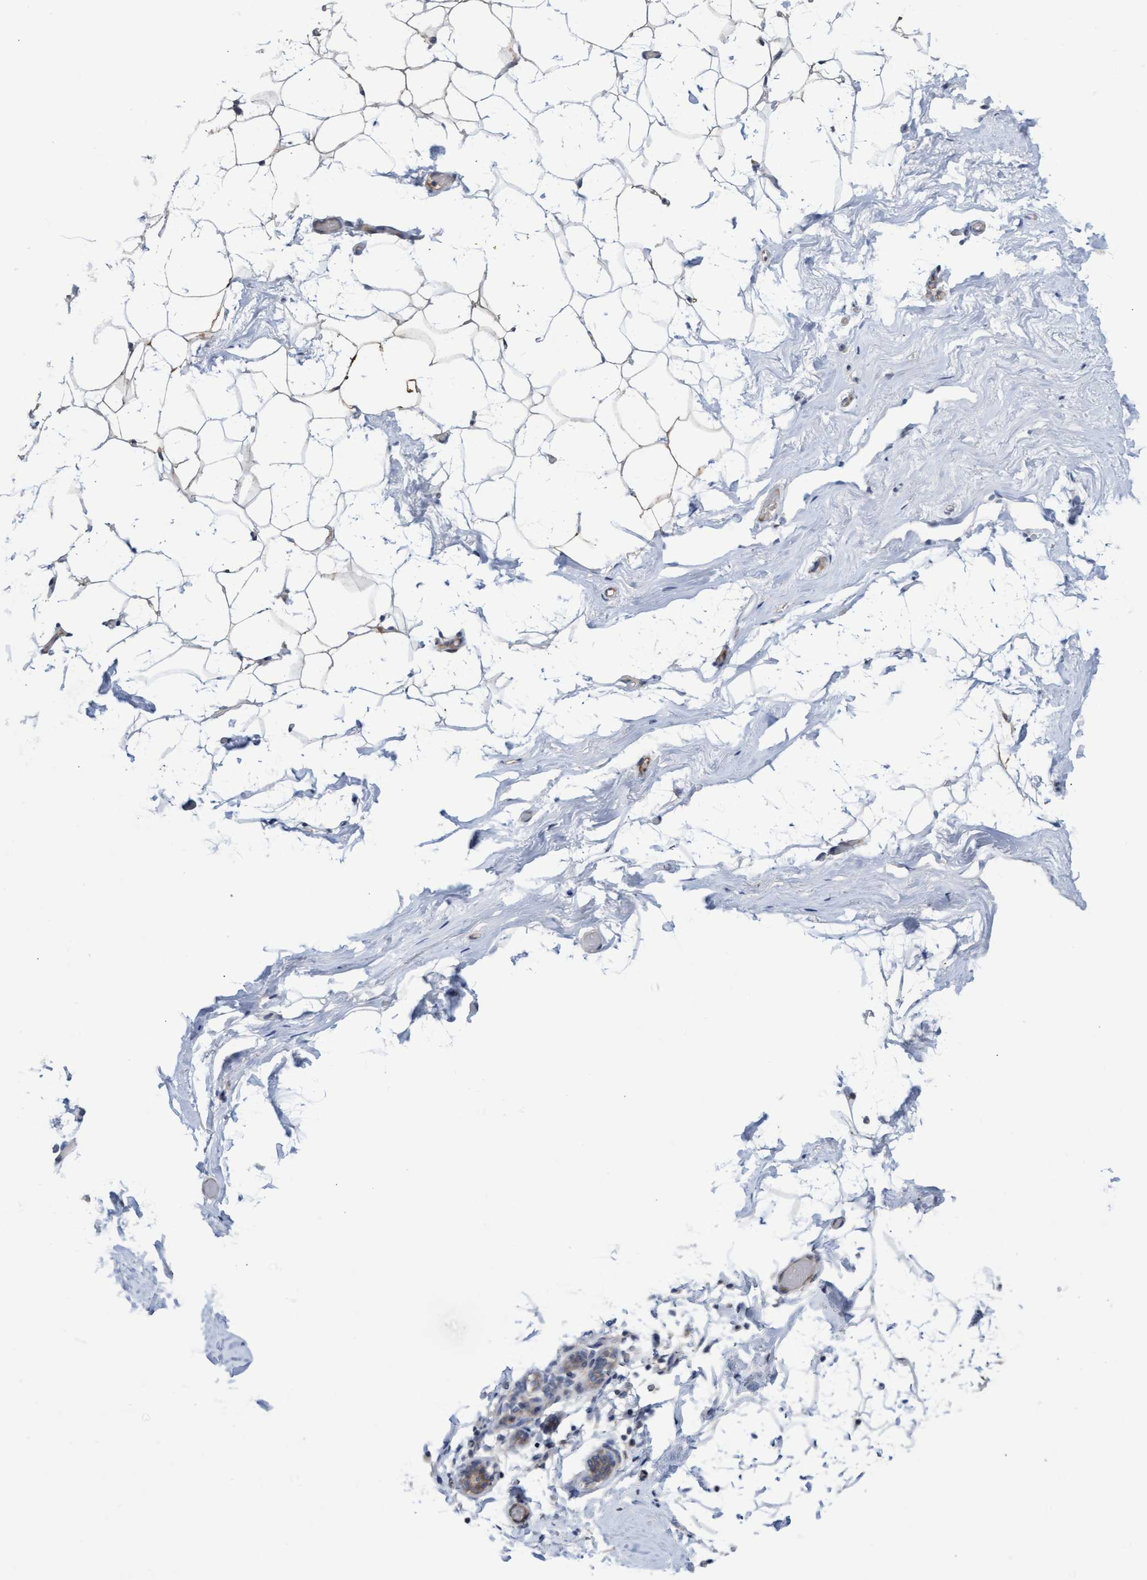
{"staining": {"intensity": "negative", "quantity": "none", "location": "none"}, "tissue": "adipose tissue", "cell_type": "Adipocytes", "image_type": "normal", "snomed": [{"axis": "morphology", "description": "Normal tissue, NOS"}, {"axis": "topography", "description": "Breast"}, {"axis": "topography", "description": "Soft tissue"}], "caption": "Immunohistochemistry (IHC) image of unremarkable adipose tissue: adipose tissue stained with DAB demonstrates no significant protein expression in adipocytes.", "gene": "ABCF2", "patient": {"sex": "female", "age": 75}}